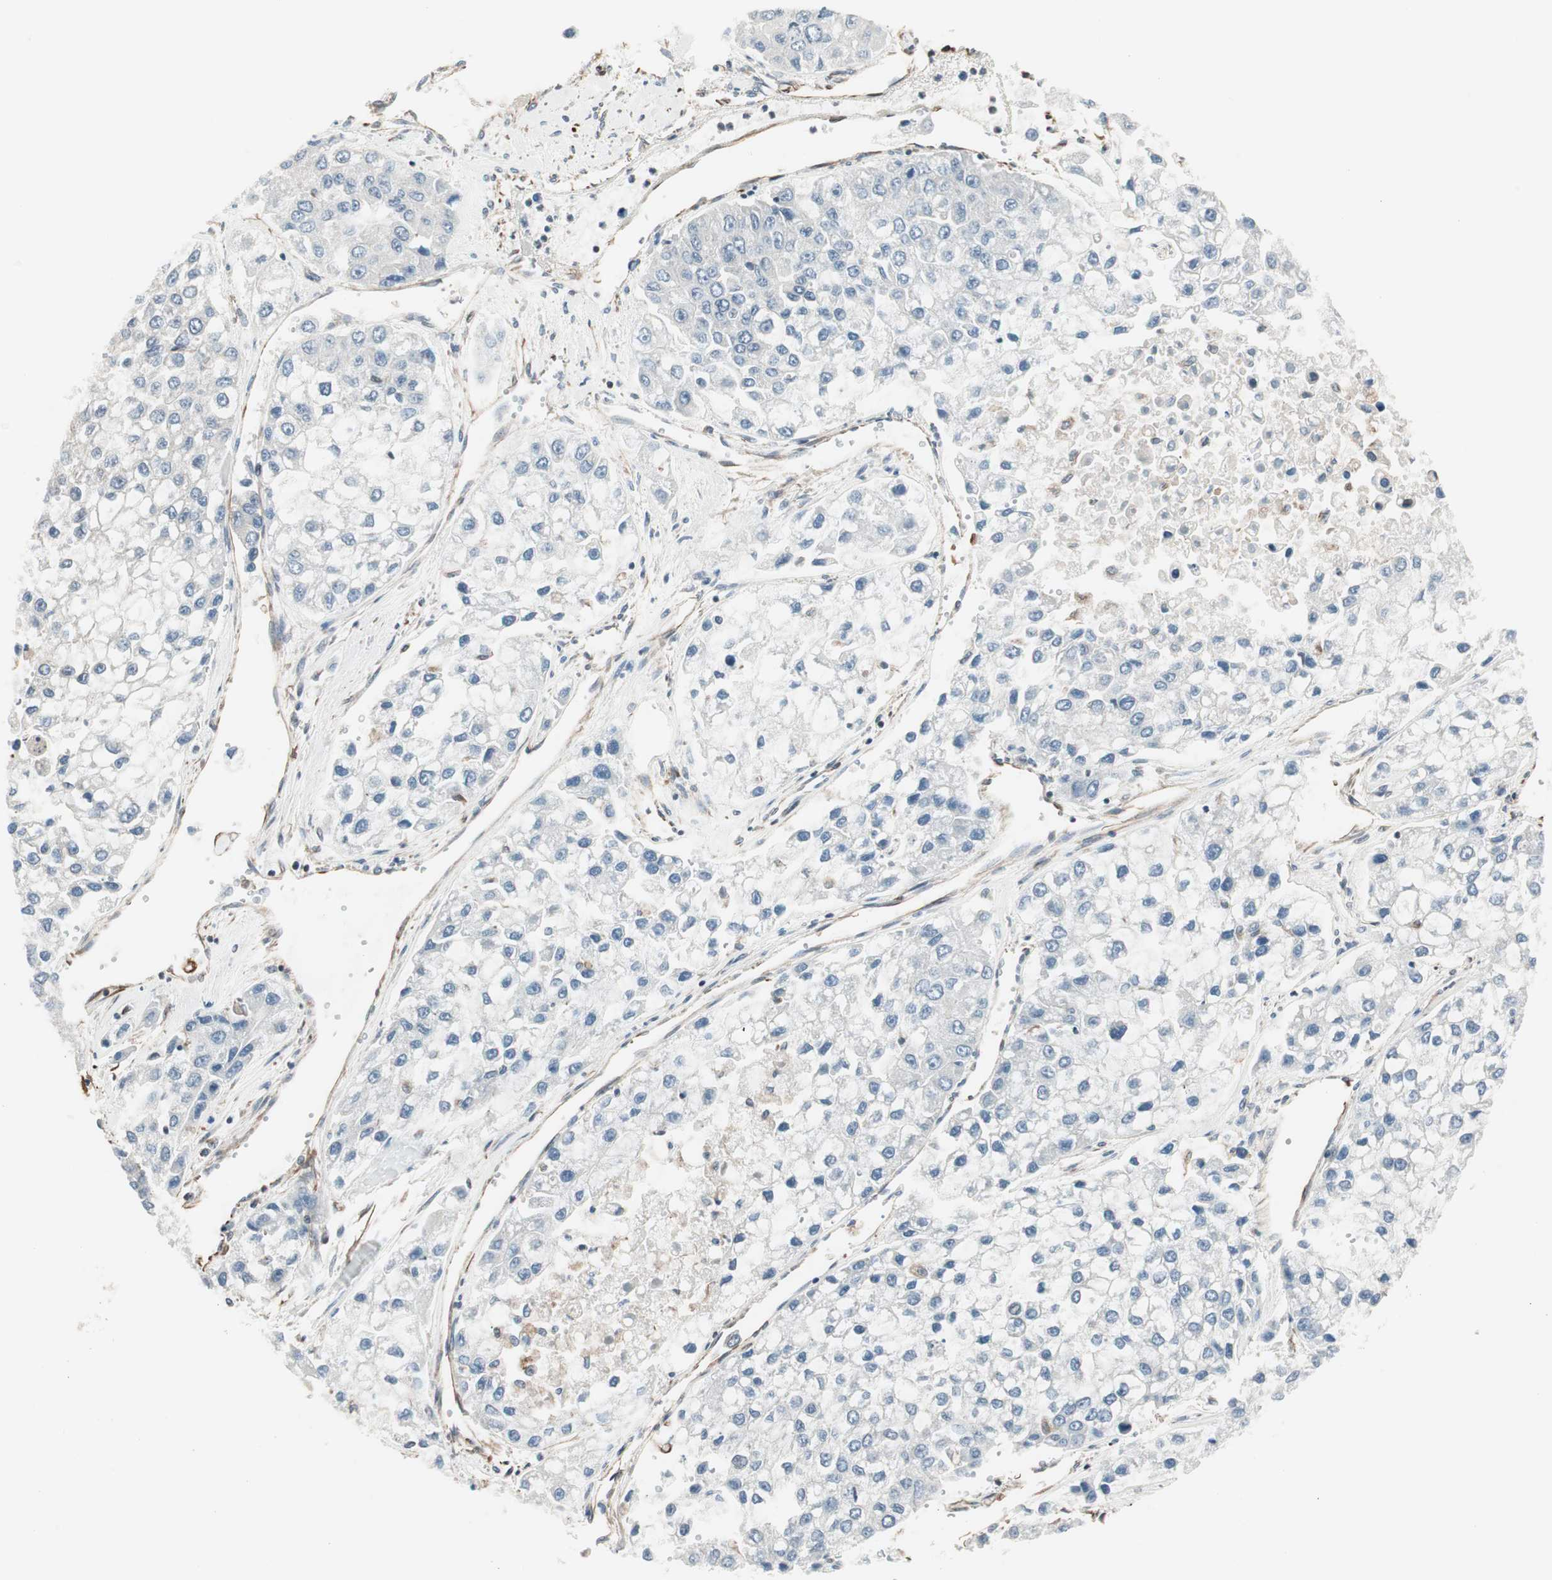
{"staining": {"intensity": "negative", "quantity": "none", "location": "none"}, "tissue": "liver cancer", "cell_type": "Tumor cells", "image_type": "cancer", "snomed": [{"axis": "morphology", "description": "Carcinoma, Hepatocellular, NOS"}, {"axis": "topography", "description": "Liver"}], "caption": "The micrograph shows no significant staining in tumor cells of liver cancer (hepatocellular carcinoma).", "gene": "MAD2L2", "patient": {"sex": "female", "age": 66}}